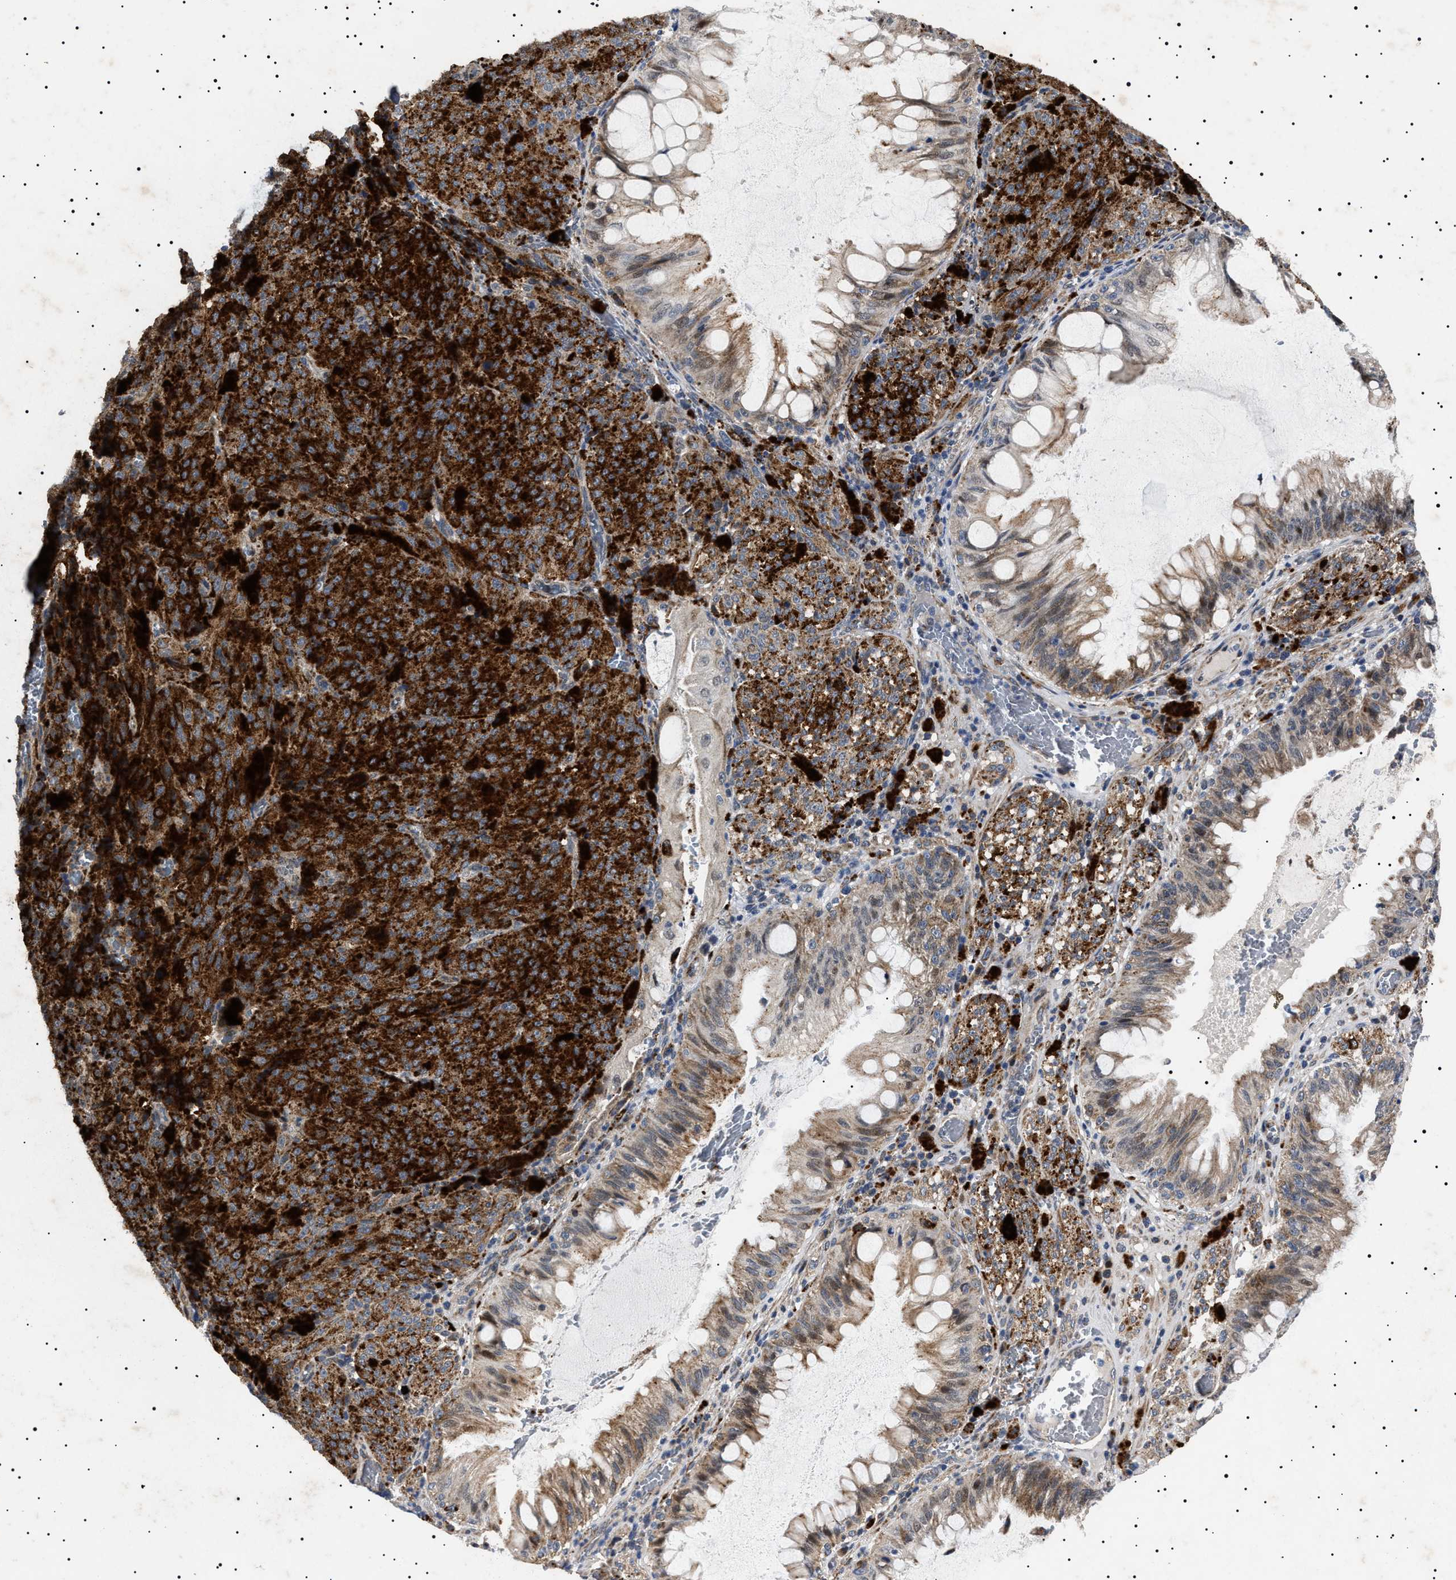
{"staining": {"intensity": "strong", "quantity": ">75%", "location": "cytoplasmic/membranous"}, "tissue": "melanoma", "cell_type": "Tumor cells", "image_type": "cancer", "snomed": [{"axis": "morphology", "description": "Malignant melanoma, NOS"}, {"axis": "topography", "description": "Rectum"}], "caption": "IHC (DAB) staining of human malignant melanoma shows strong cytoplasmic/membranous protein expression in about >75% of tumor cells. Using DAB (3,3'-diaminobenzidine) (brown) and hematoxylin (blue) stains, captured at high magnification using brightfield microscopy.", "gene": "RAB34", "patient": {"sex": "female", "age": 81}}